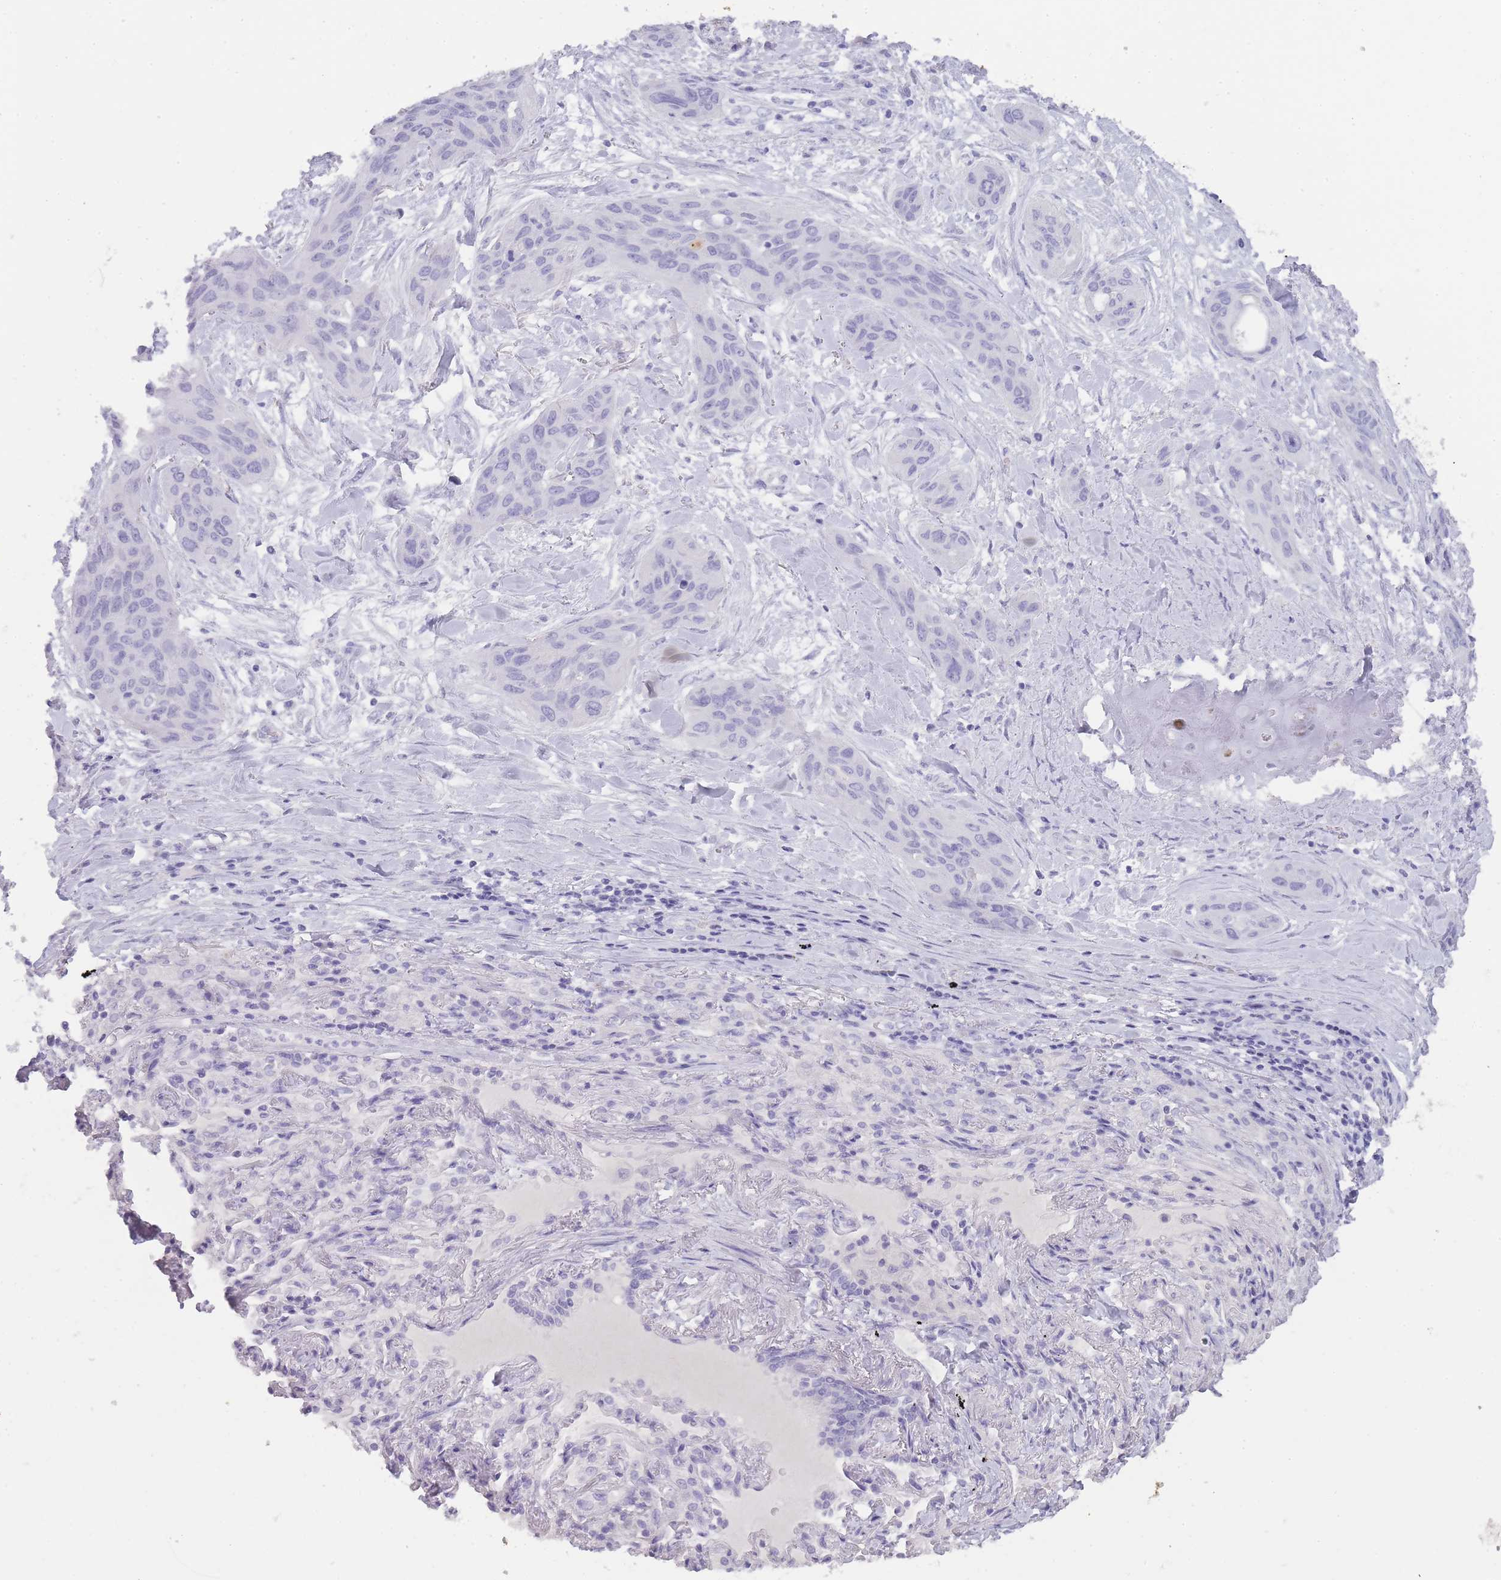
{"staining": {"intensity": "negative", "quantity": "none", "location": "none"}, "tissue": "lung cancer", "cell_type": "Tumor cells", "image_type": "cancer", "snomed": [{"axis": "morphology", "description": "Squamous cell carcinoma, NOS"}, {"axis": "topography", "description": "Lung"}], "caption": "This is a micrograph of immunohistochemistry staining of squamous cell carcinoma (lung), which shows no expression in tumor cells. (Immunohistochemistry (ihc), brightfield microscopy, high magnification).", "gene": "TCP11", "patient": {"sex": "female", "age": 70}}